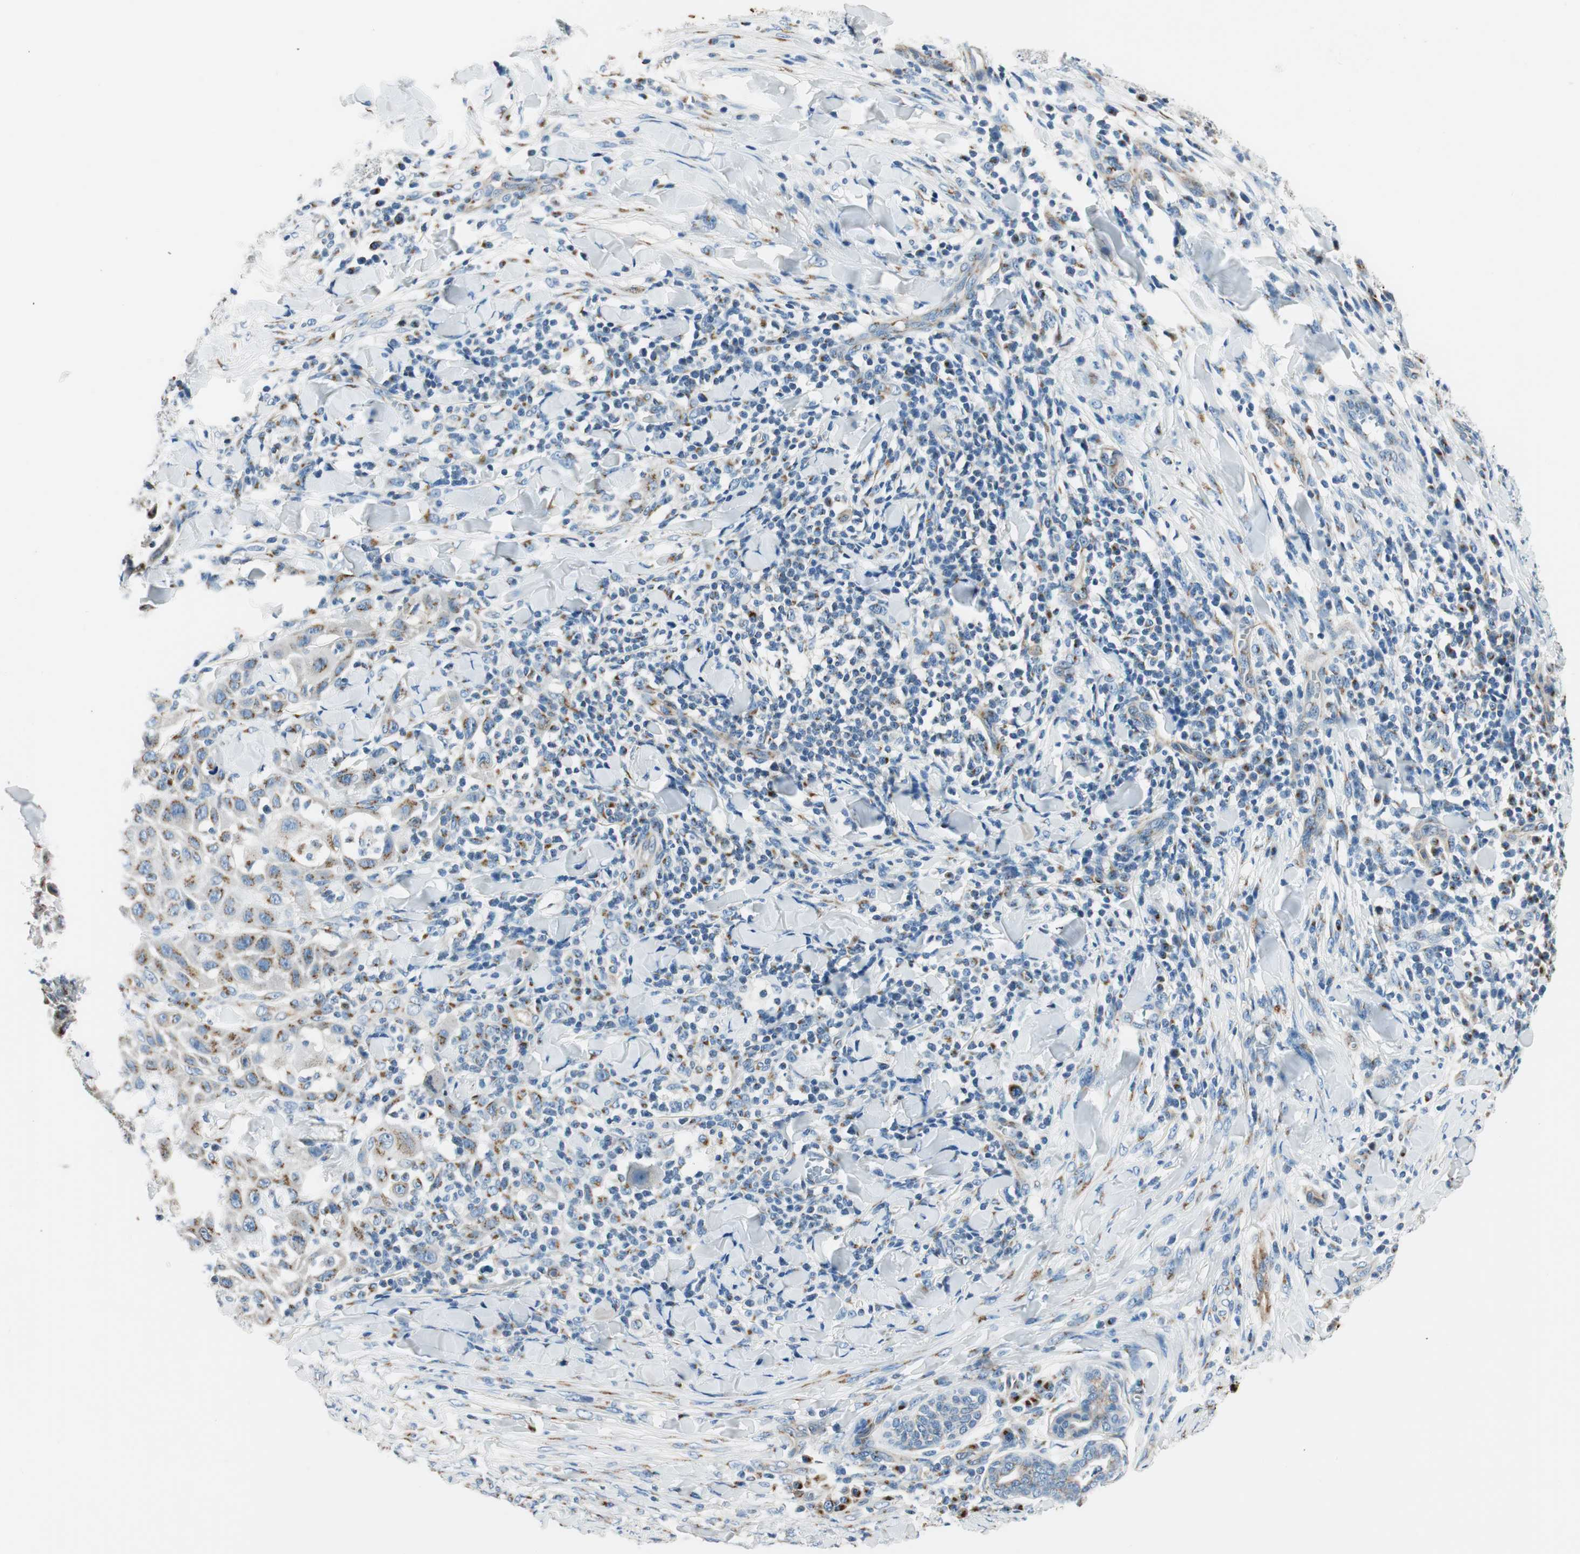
{"staining": {"intensity": "moderate", "quantity": ">75%", "location": "cytoplasmic/membranous"}, "tissue": "skin cancer", "cell_type": "Tumor cells", "image_type": "cancer", "snomed": [{"axis": "morphology", "description": "Squamous cell carcinoma, NOS"}, {"axis": "topography", "description": "Skin"}], "caption": "Skin squamous cell carcinoma tissue demonstrates moderate cytoplasmic/membranous staining in about >75% of tumor cells, visualized by immunohistochemistry.", "gene": "TMF1", "patient": {"sex": "male", "age": 24}}